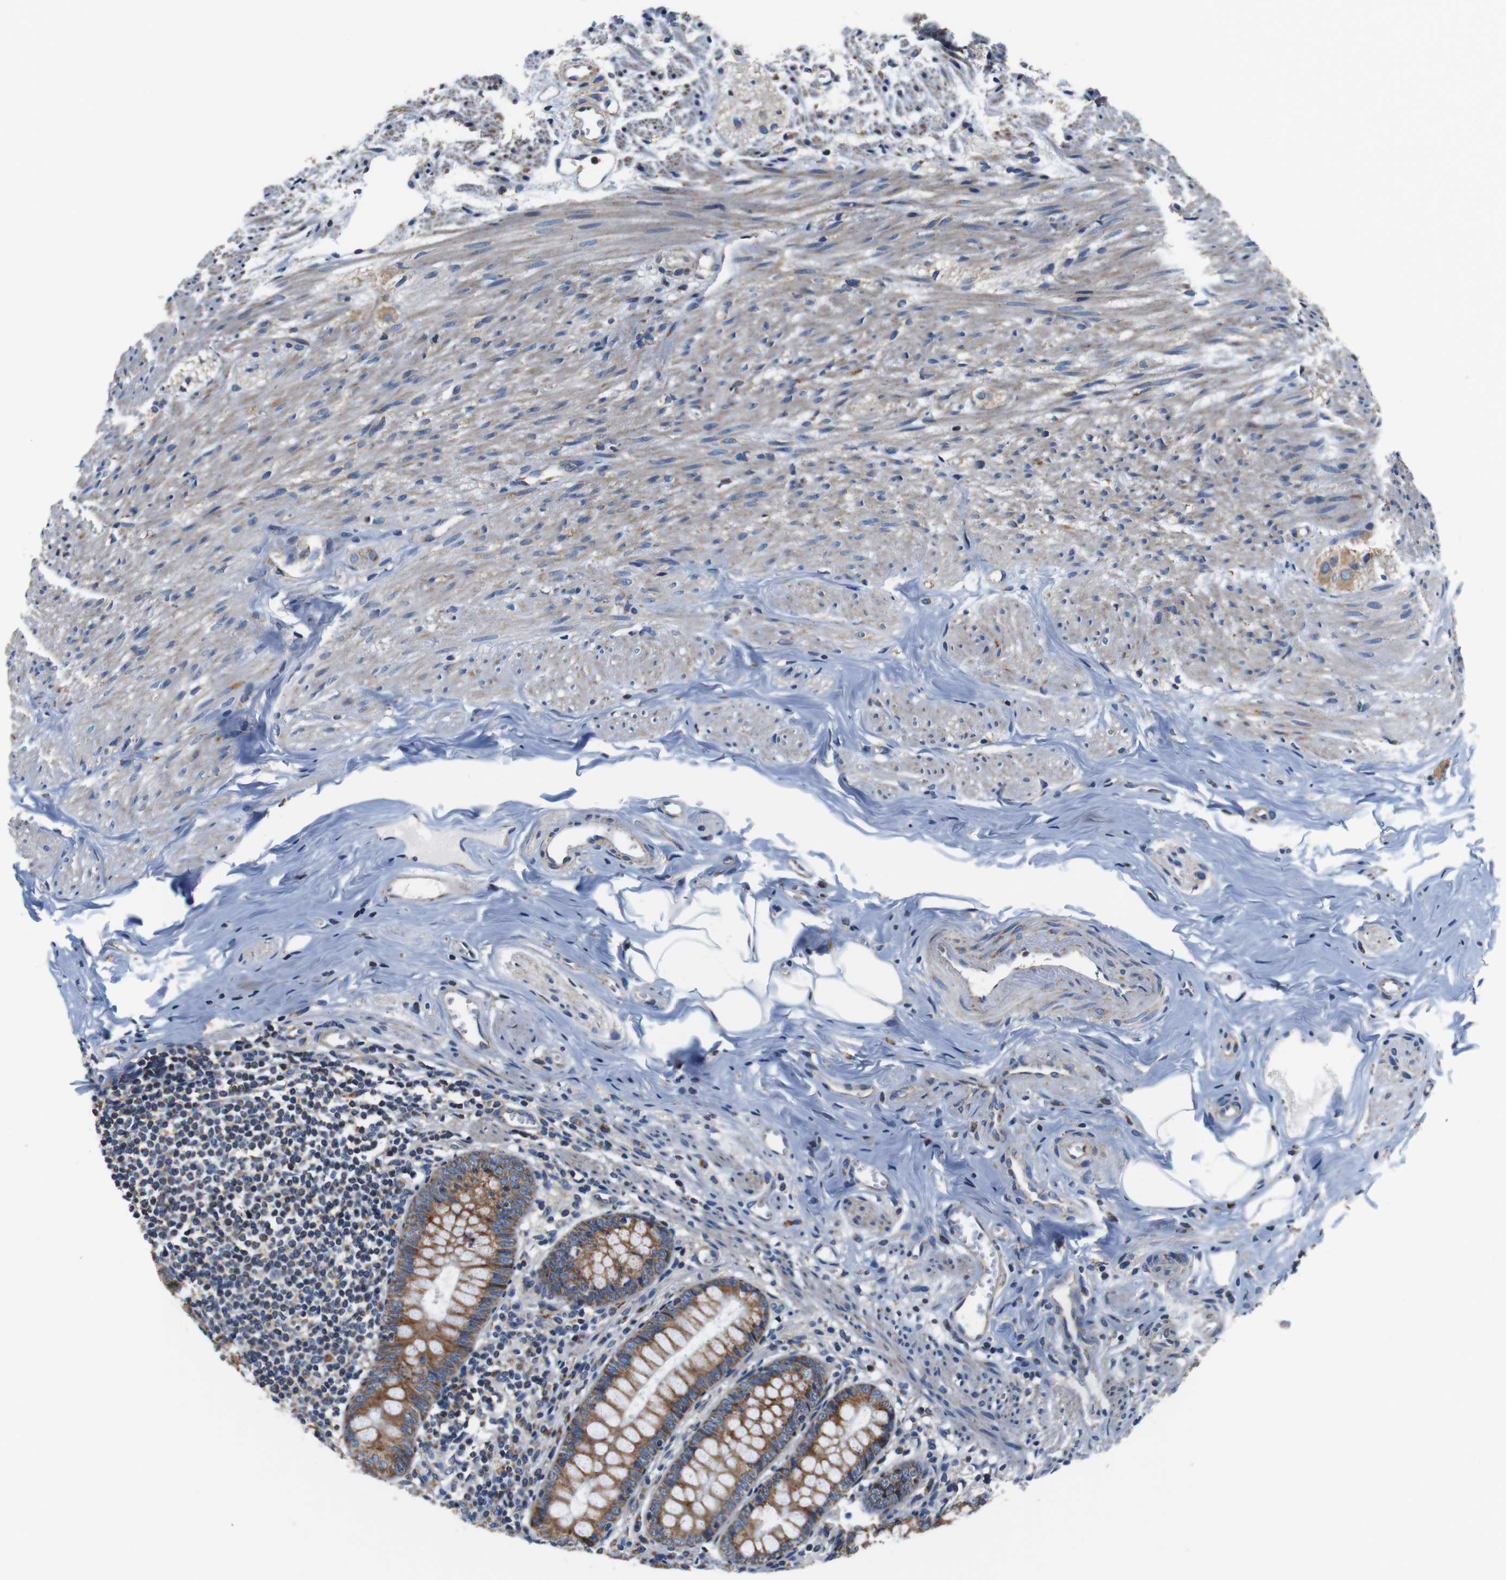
{"staining": {"intensity": "moderate", "quantity": ">75%", "location": "cytoplasmic/membranous"}, "tissue": "appendix", "cell_type": "Glandular cells", "image_type": "normal", "snomed": [{"axis": "morphology", "description": "Normal tissue, NOS"}, {"axis": "topography", "description": "Appendix"}], "caption": "IHC staining of normal appendix, which exhibits medium levels of moderate cytoplasmic/membranous staining in approximately >75% of glandular cells indicating moderate cytoplasmic/membranous protein expression. The staining was performed using DAB (brown) for protein detection and nuclei were counterstained in hematoxylin (blue).", "gene": "LRP4", "patient": {"sex": "female", "age": 77}}